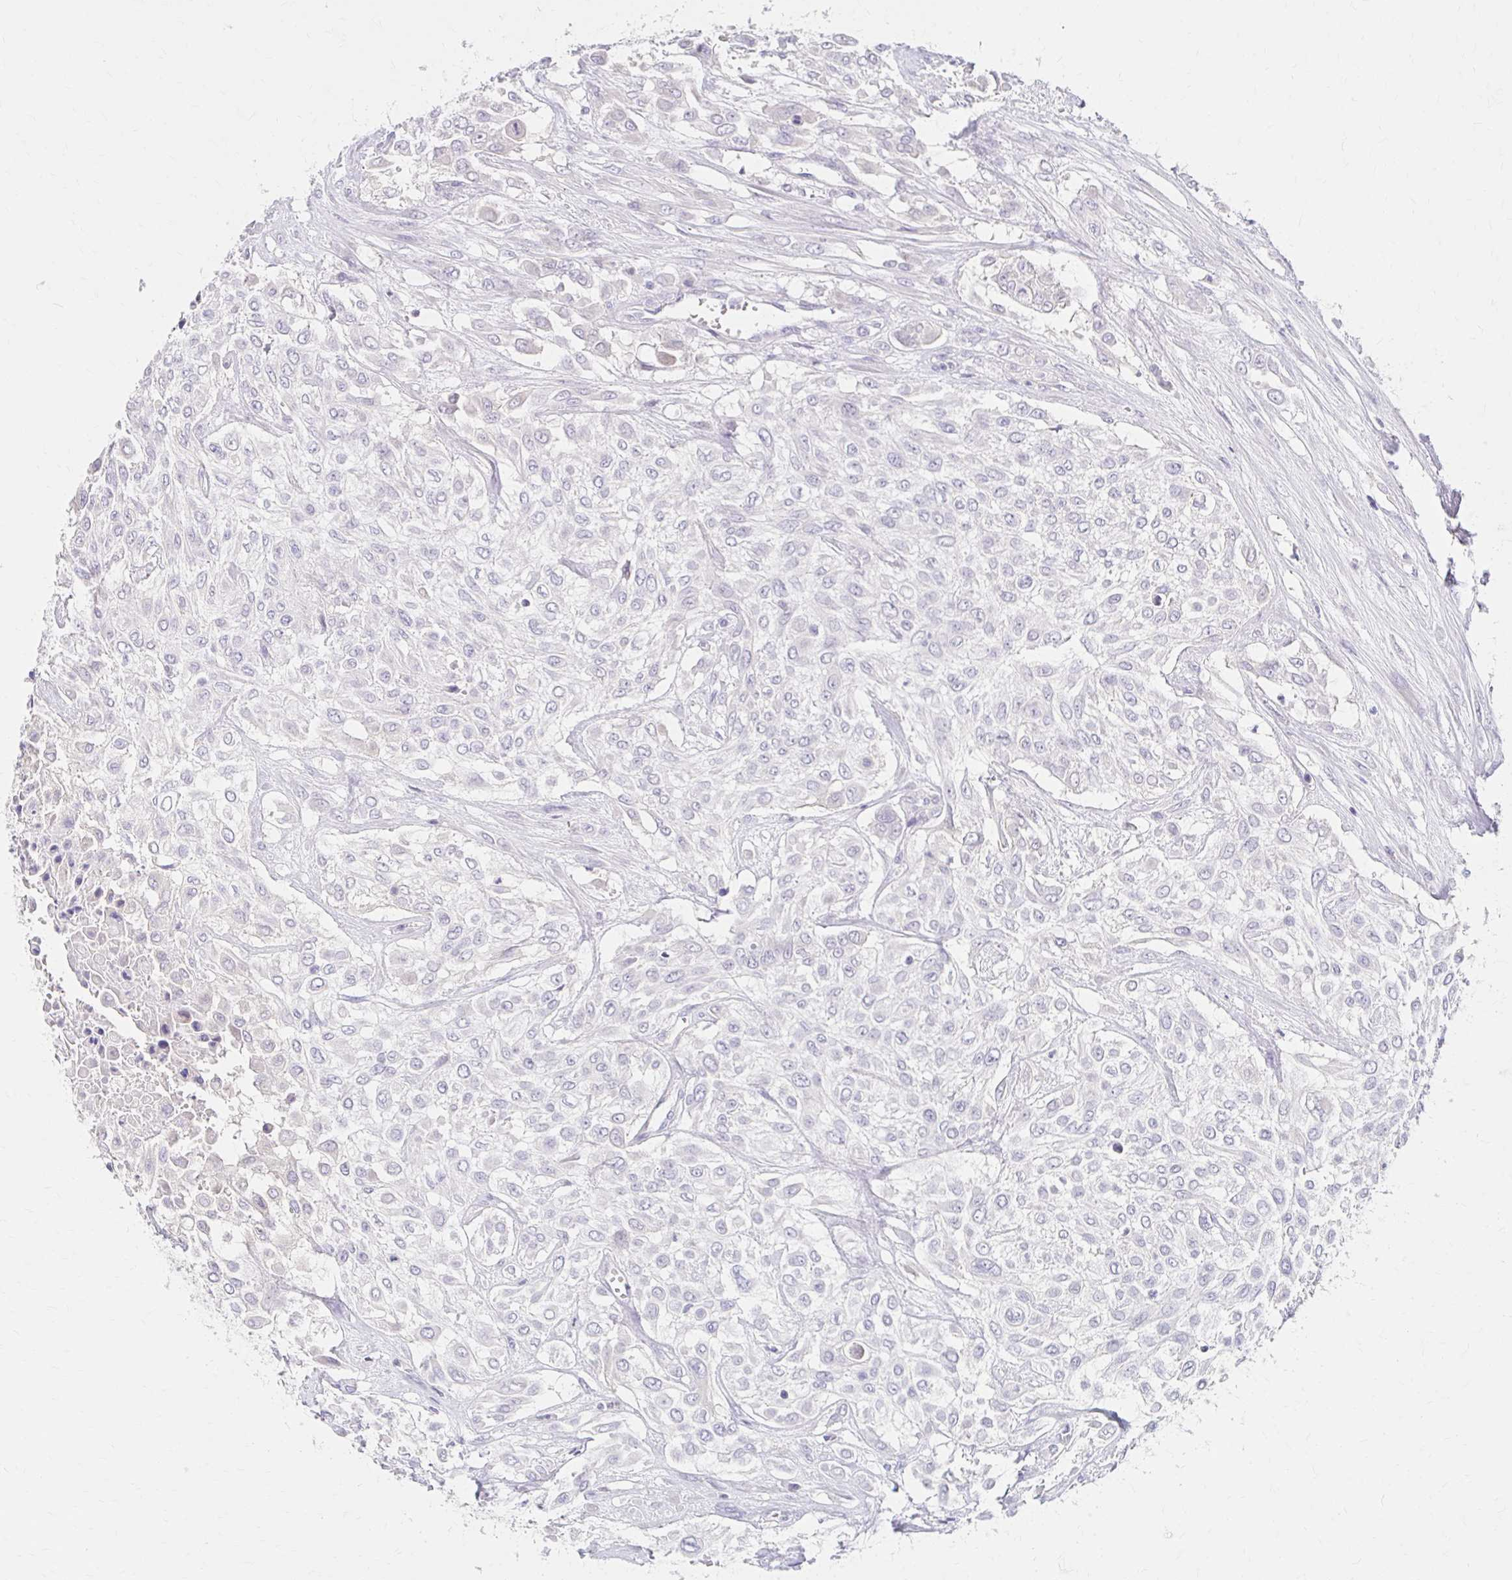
{"staining": {"intensity": "negative", "quantity": "none", "location": "none"}, "tissue": "urothelial cancer", "cell_type": "Tumor cells", "image_type": "cancer", "snomed": [{"axis": "morphology", "description": "Urothelial carcinoma, High grade"}, {"axis": "topography", "description": "Urinary bladder"}], "caption": "A photomicrograph of urothelial cancer stained for a protein shows no brown staining in tumor cells.", "gene": "AZGP1", "patient": {"sex": "male", "age": 57}}